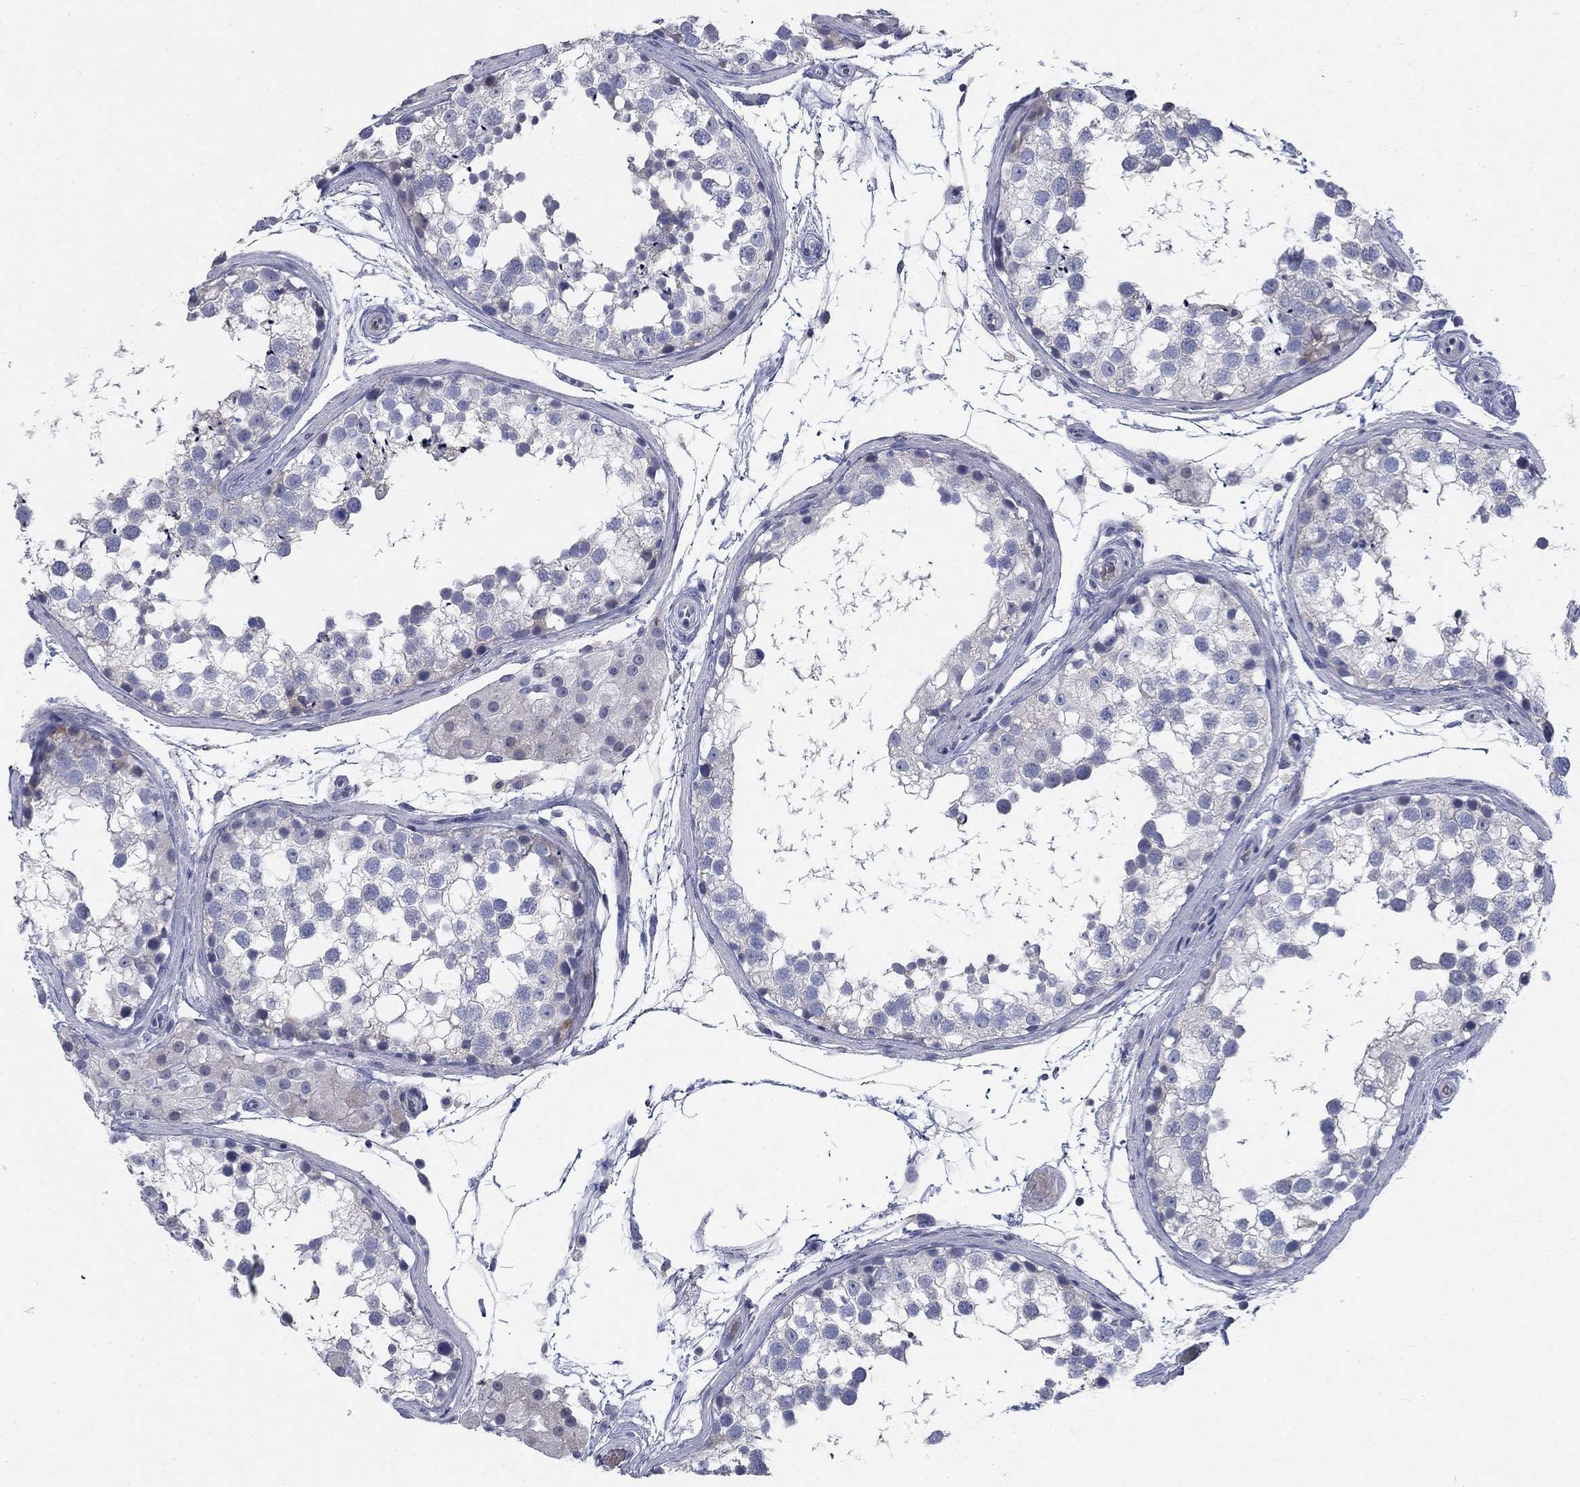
{"staining": {"intensity": "negative", "quantity": "none", "location": "none"}, "tissue": "testis", "cell_type": "Cells in seminiferous ducts", "image_type": "normal", "snomed": [{"axis": "morphology", "description": "Normal tissue, NOS"}, {"axis": "morphology", "description": "Seminoma, NOS"}, {"axis": "topography", "description": "Testis"}], "caption": "Immunohistochemistry (IHC) histopathology image of normal testis: human testis stained with DAB displays no significant protein positivity in cells in seminiferous ducts.", "gene": "DNER", "patient": {"sex": "male", "age": 65}}